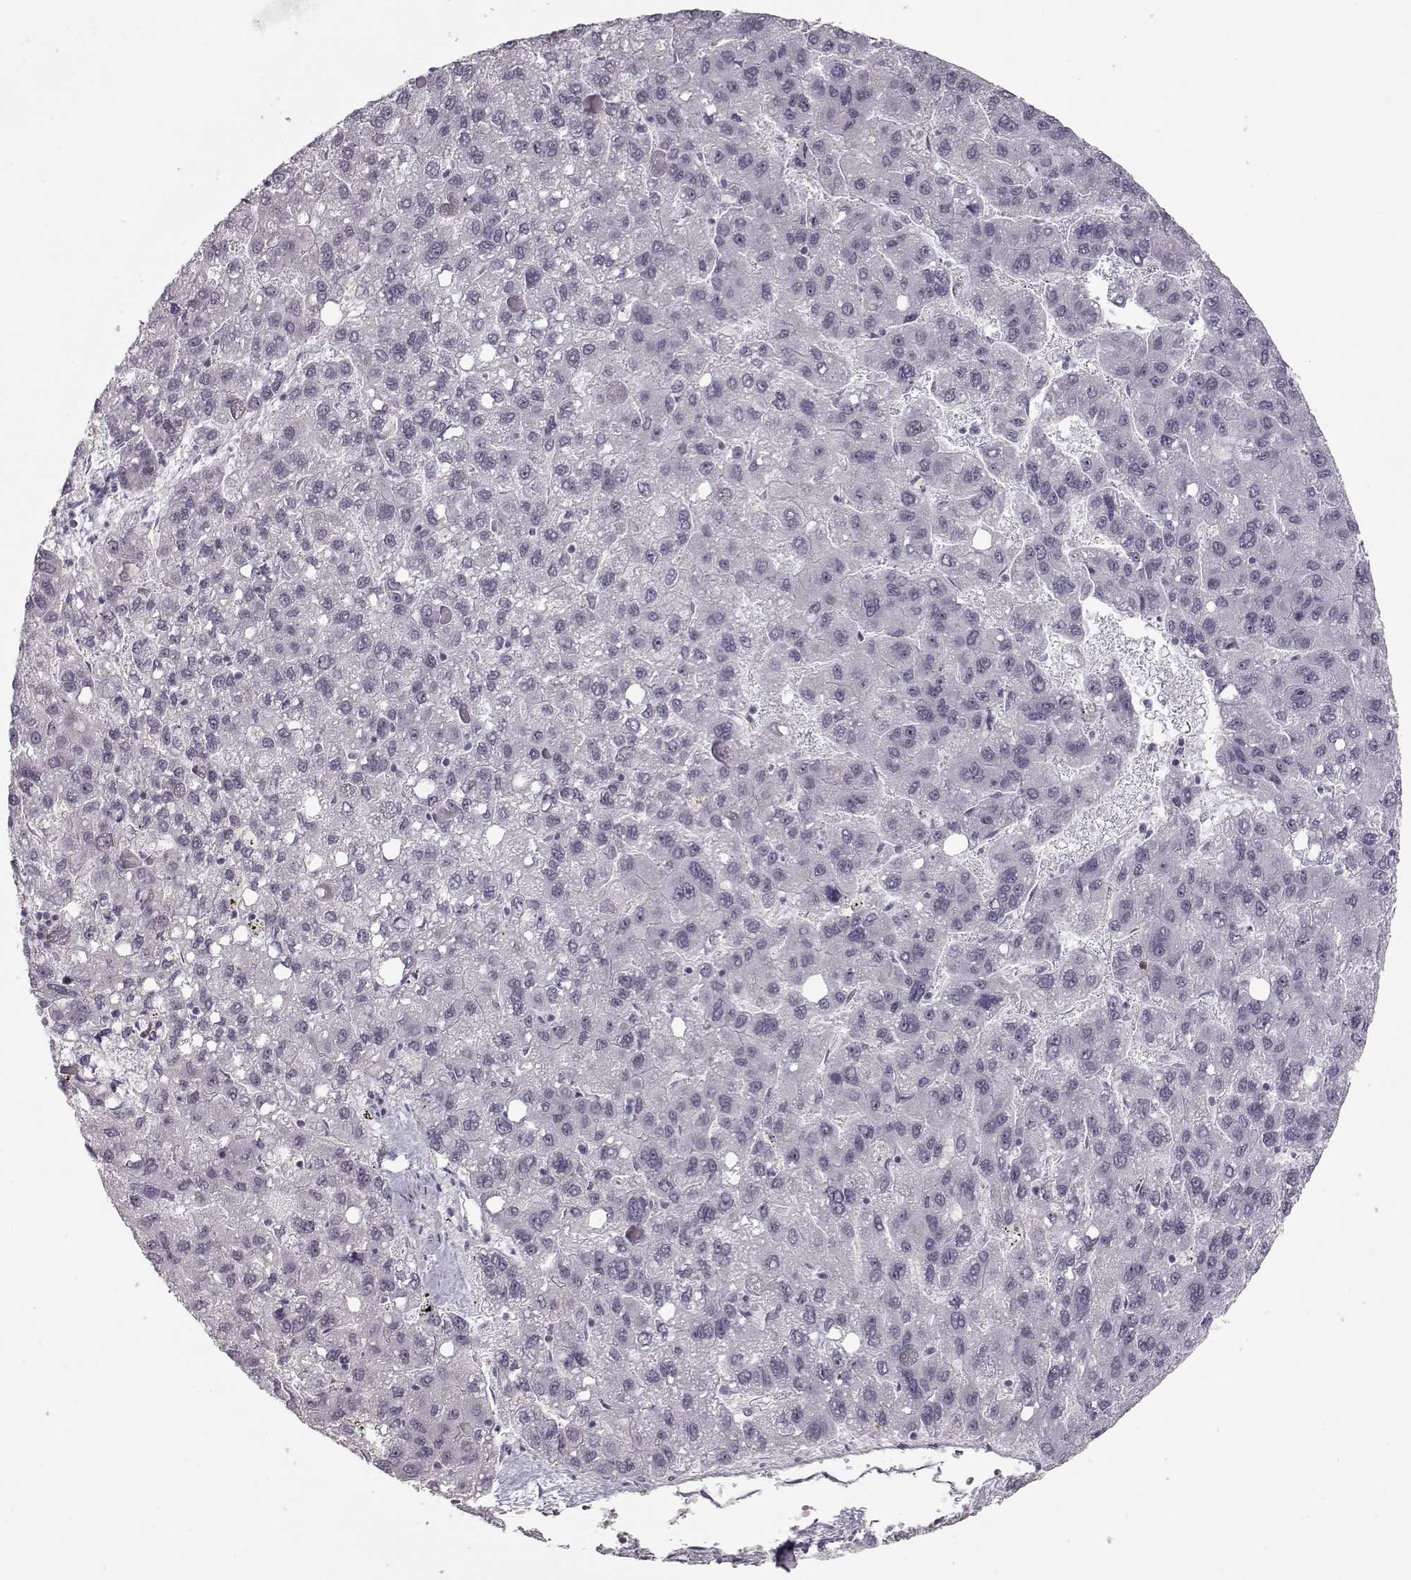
{"staining": {"intensity": "negative", "quantity": "none", "location": "none"}, "tissue": "liver cancer", "cell_type": "Tumor cells", "image_type": "cancer", "snomed": [{"axis": "morphology", "description": "Carcinoma, Hepatocellular, NOS"}, {"axis": "topography", "description": "Liver"}], "caption": "Immunohistochemical staining of human hepatocellular carcinoma (liver) reveals no significant expression in tumor cells.", "gene": "PCP4", "patient": {"sex": "female", "age": 82}}